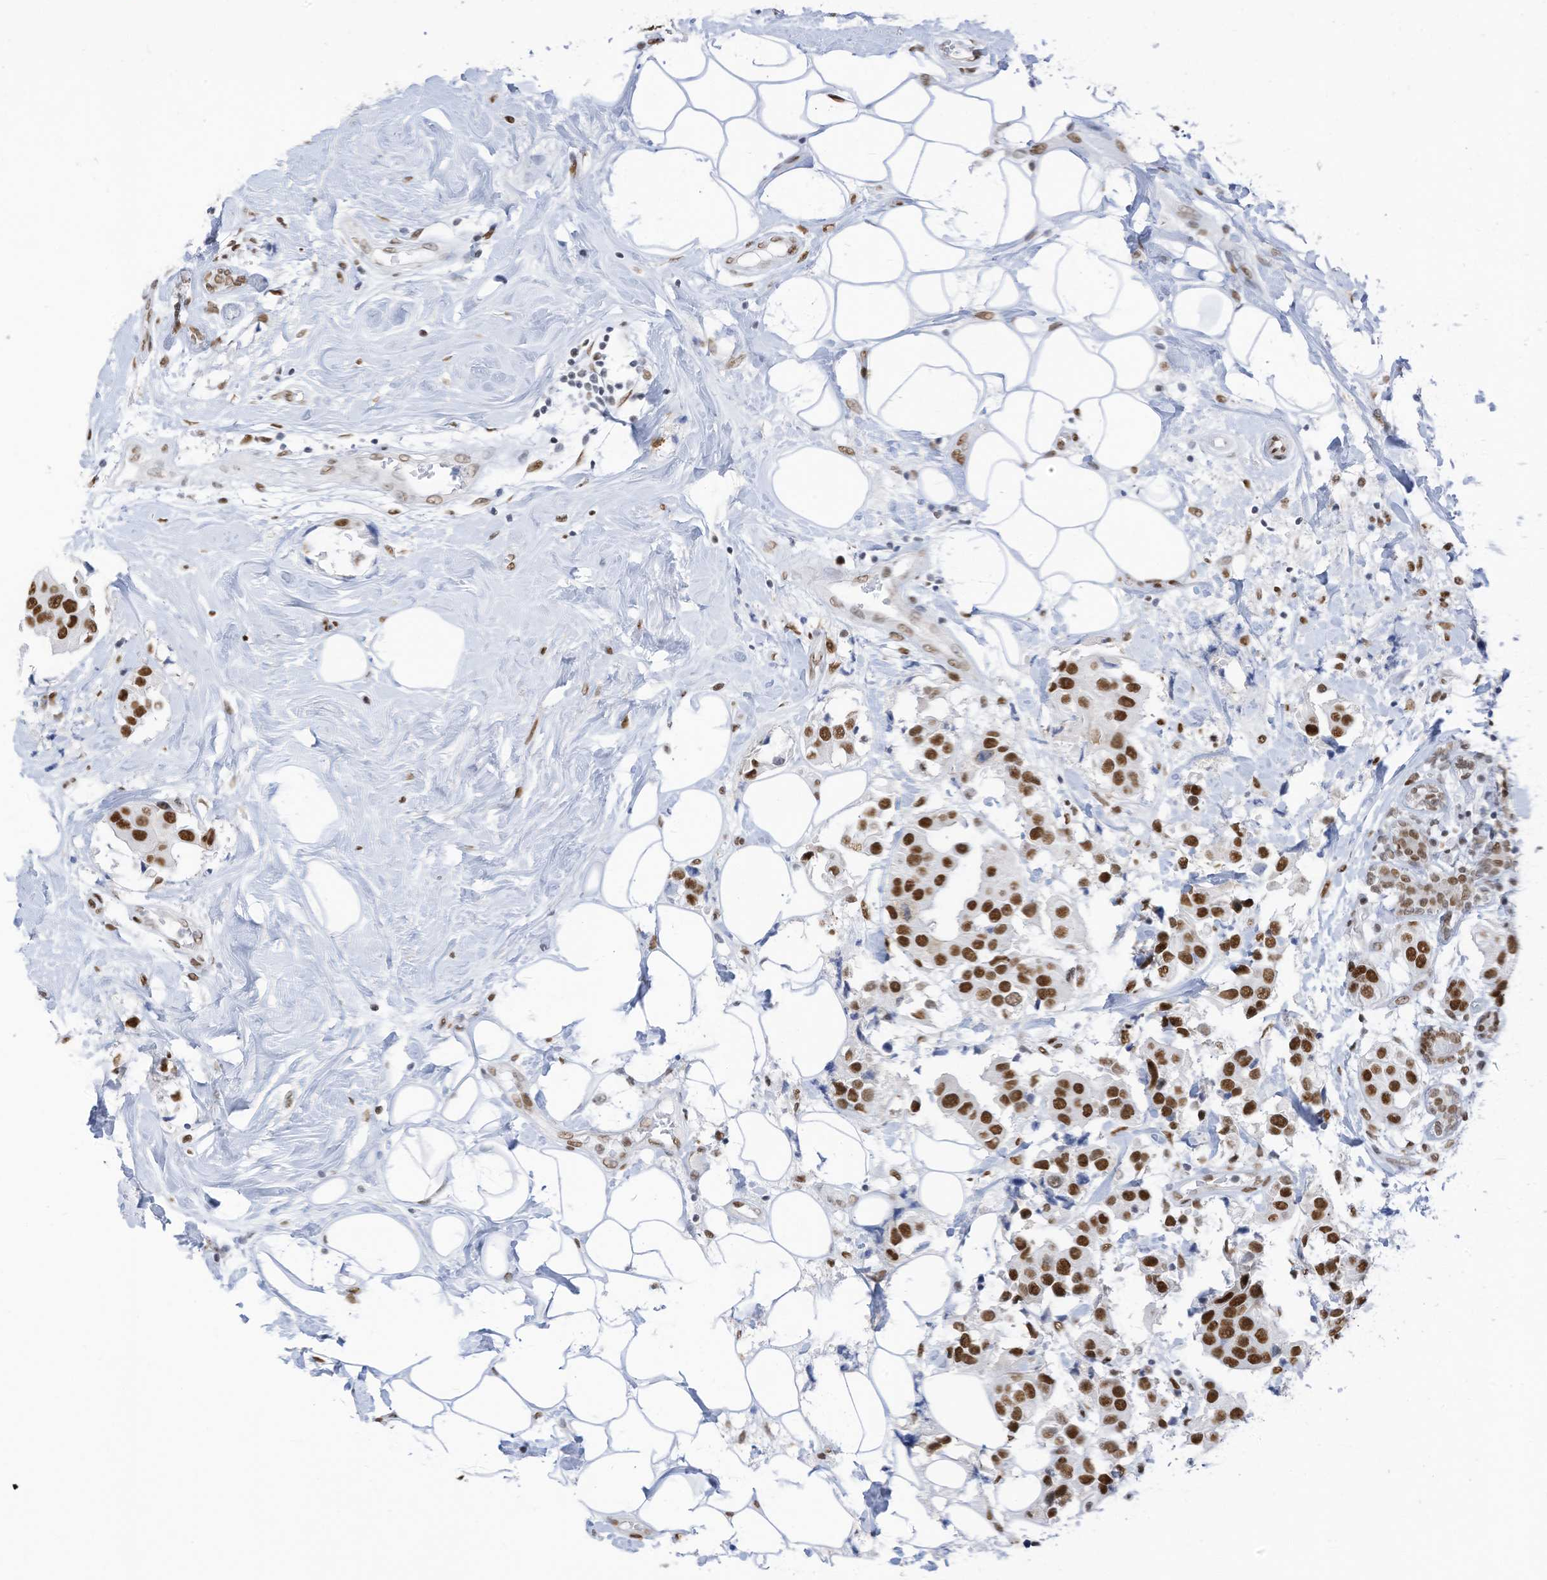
{"staining": {"intensity": "strong", "quantity": ">75%", "location": "nuclear"}, "tissue": "breast cancer", "cell_type": "Tumor cells", "image_type": "cancer", "snomed": [{"axis": "morphology", "description": "Normal tissue, NOS"}, {"axis": "morphology", "description": "Duct carcinoma"}, {"axis": "topography", "description": "Breast"}], "caption": "Breast cancer (infiltrating ductal carcinoma) stained with DAB (3,3'-diaminobenzidine) immunohistochemistry (IHC) demonstrates high levels of strong nuclear staining in about >75% of tumor cells.", "gene": "KHSRP", "patient": {"sex": "female", "age": 39}}